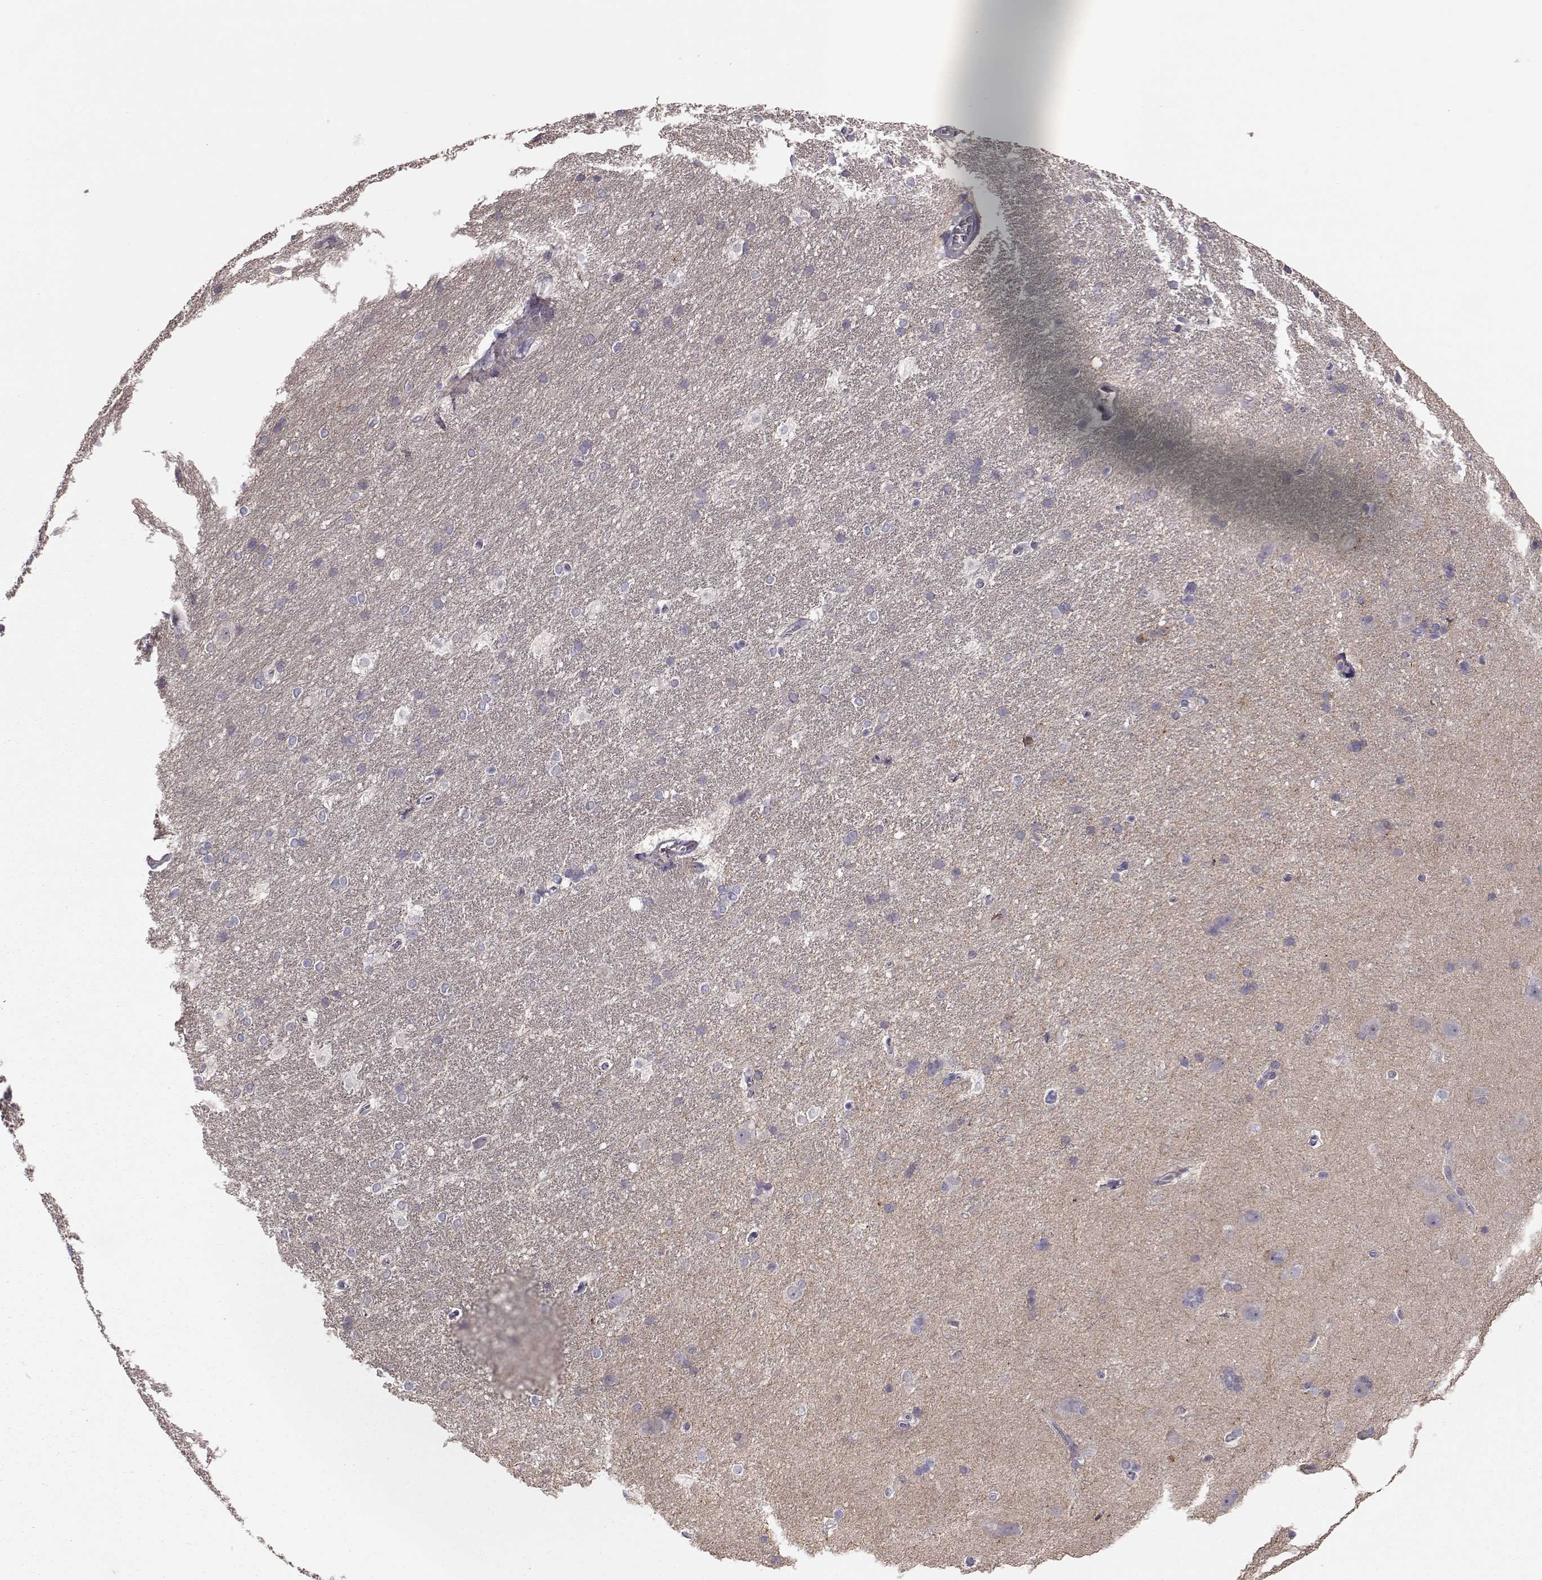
{"staining": {"intensity": "negative", "quantity": "none", "location": "none"}, "tissue": "hippocampus", "cell_type": "Glial cells", "image_type": "normal", "snomed": [{"axis": "morphology", "description": "Normal tissue, NOS"}, {"axis": "topography", "description": "Cerebral cortex"}, {"axis": "topography", "description": "Hippocampus"}], "caption": "IHC micrograph of normal human hippocampus stained for a protein (brown), which exhibits no staining in glial cells. The staining is performed using DAB (3,3'-diaminobenzidine) brown chromogen with nuclei counter-stained in using hematoxylin.", "gene": "NCAM2", "patient": {"sex": "female", "age": 19}}